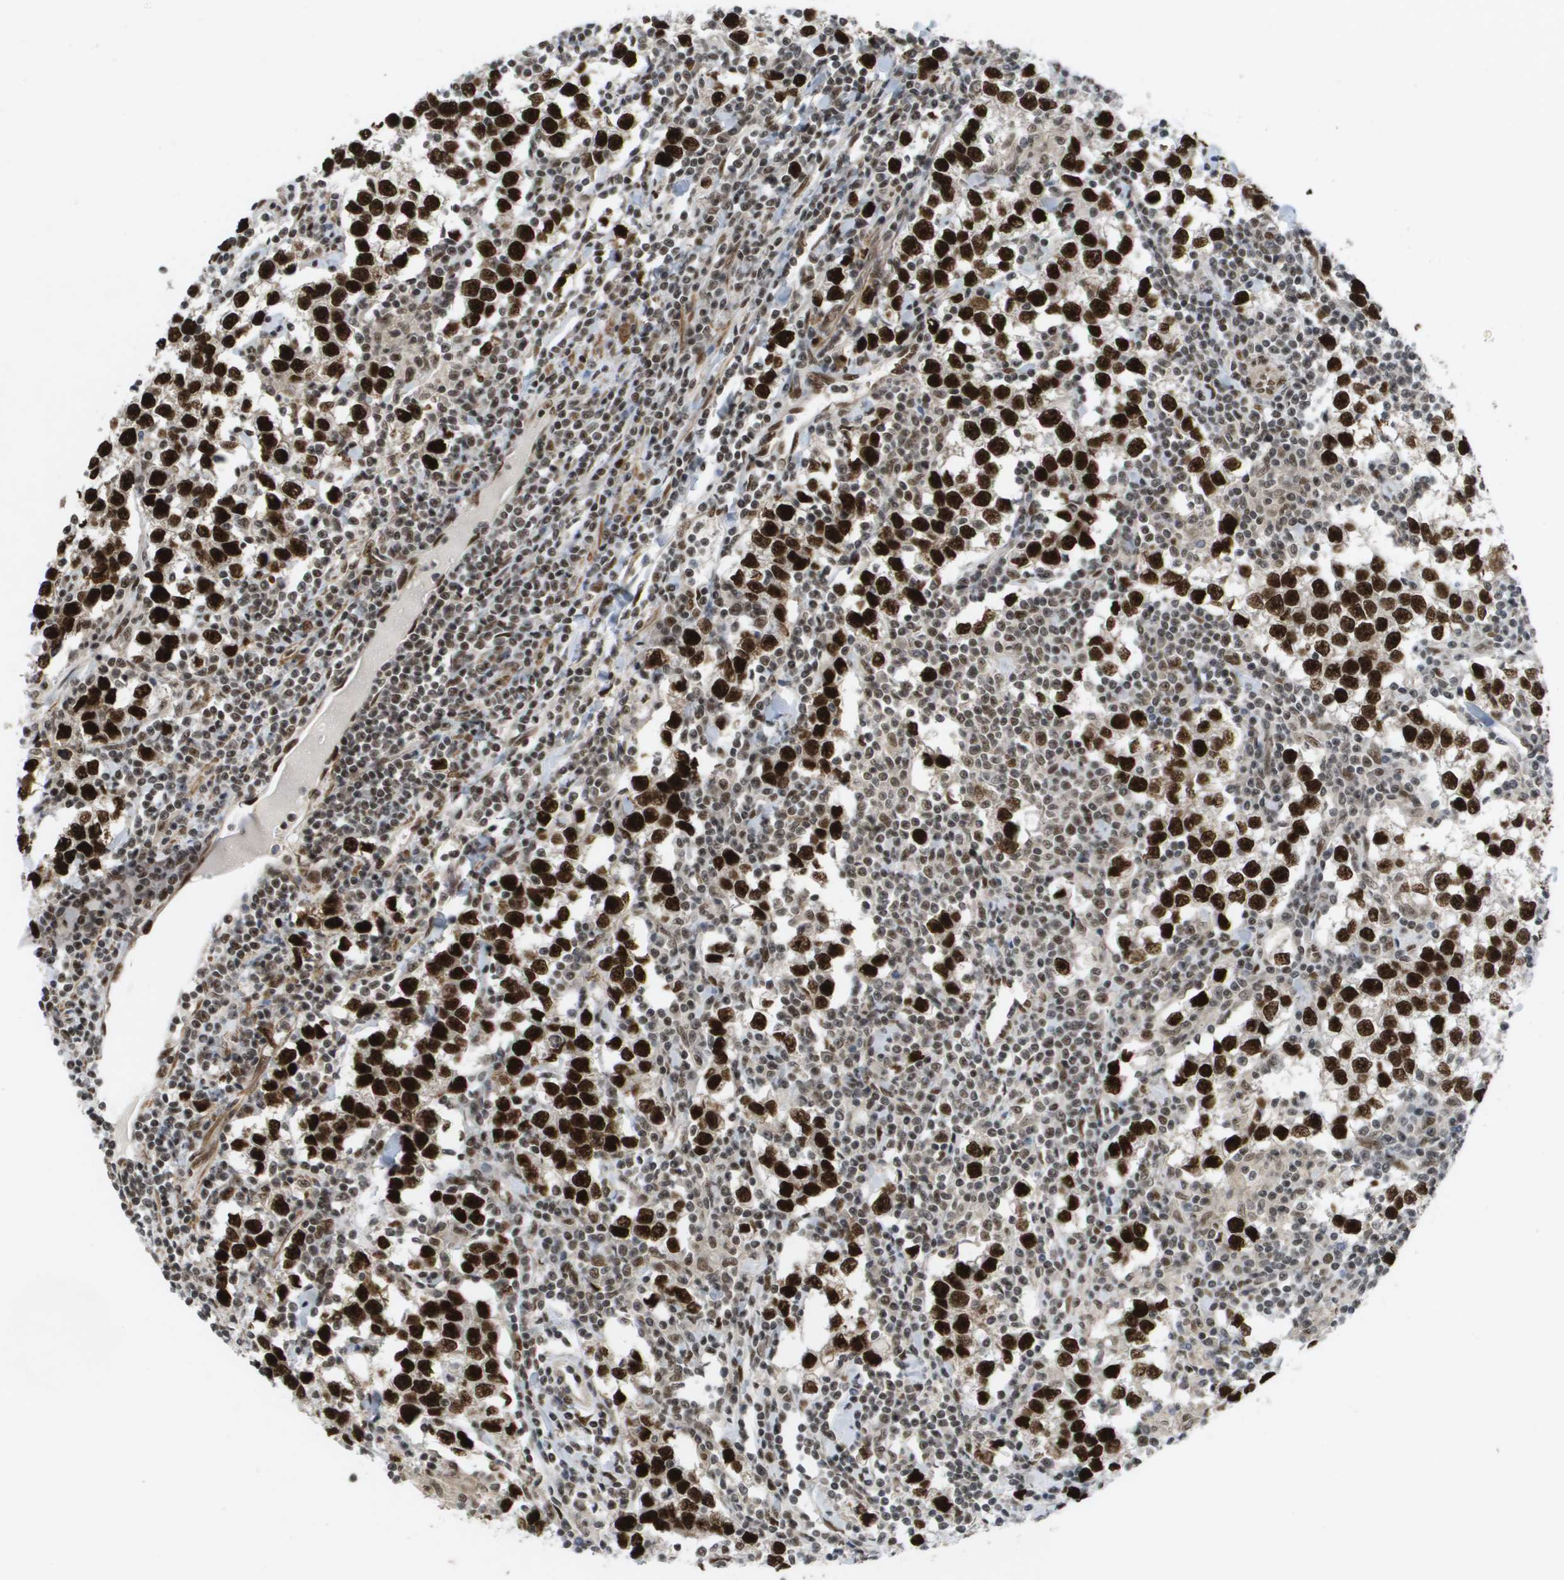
{"staining": {"intensity": "strong", "quantity": ">75%", "location": "nuclear"}, "tissue": "testis cancer", "cell_type": "Tumor cells", "image_type": "cancer", "snomed": [{"axis": "morphology", "description": "Seminoma, NOS"}, {"axis": "morphology", "description": "Carcinoma, Embryonal, NOS"}, {"axis": "topography", "description": "Testis"}], "caption": "Immunohistochemistry (IHC) histopathology image of neoplastic tissue: human seminoma (testis) stained using immunohistochemistry (IHC) reveals high levels of strong protein expression localized specifically in the nuclear of tumor cells, appearing as a nuclear brown color.", "gene": "CDT1", "patient": {"sex": "male", "age": 36}}